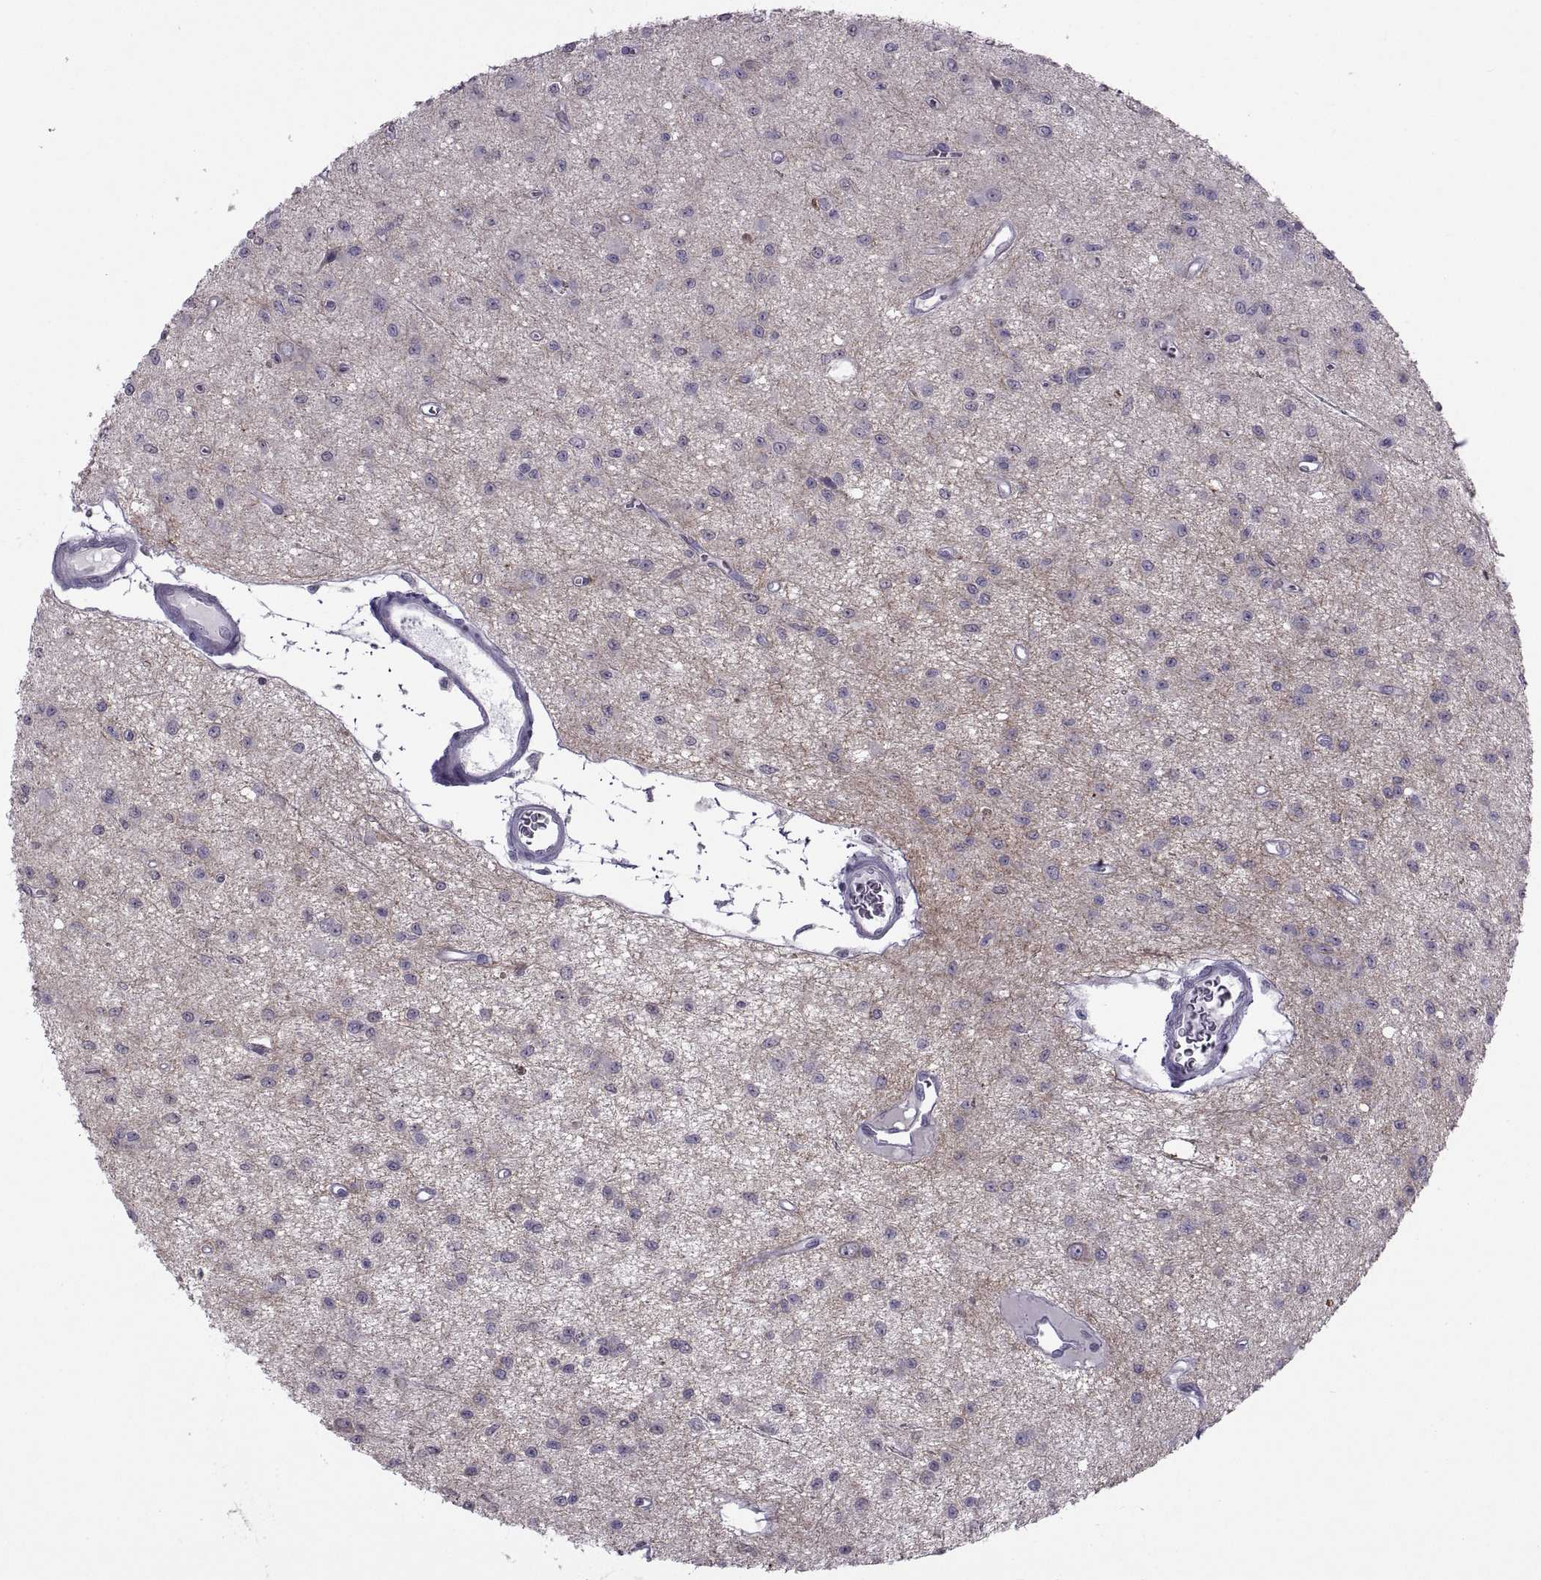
{"staining": {"intensity": "negative", "quantity": "none", "location": "none"}, "tissue": "glioma", "cell_type": "Tumor cells", "image_type": "cancer", "snomed": [{"axis": "morphology", "description": "Glioma, malignant, Low grade"}, {"axis": "topography", "description": "Brain"}], "caption": "Immunohistochemistry micrograph of neoplastic tissue: malignant glioma (low-grade) stained with DAB exhibits no significant protein staining in tumor cells. Brightfield microscopy of IHC stained with DAB (3,3'-diaminobenzidine) (brown) and hematoxylin (blue), captured at high magnification.", "gene": "ASIC2", "patient": {"sex": "female", "age": 45}}